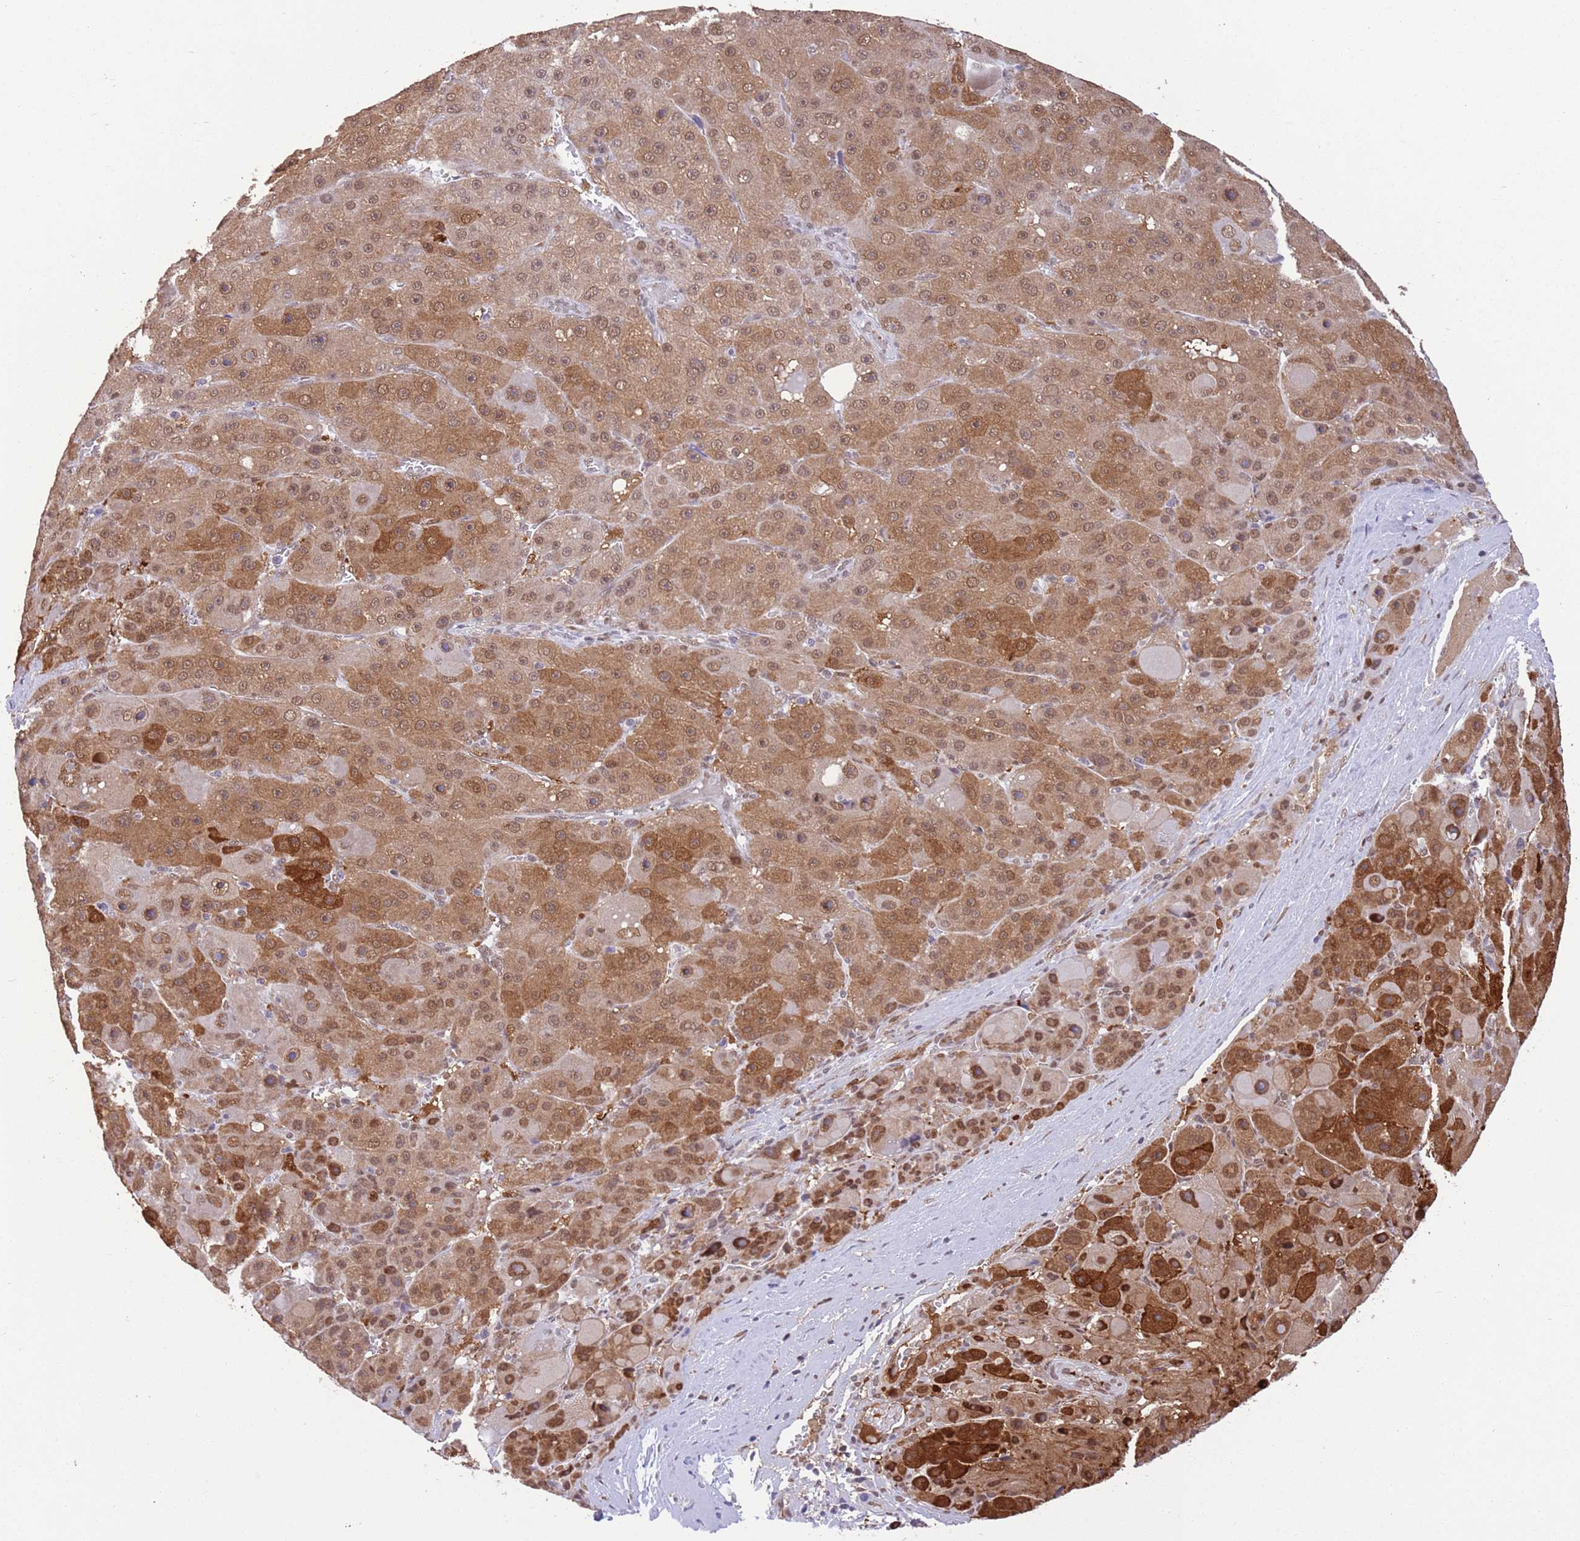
{"staining": {"intensity": "strong", "quantity": "25%-75%", "location": "cytoplasmic/membranous,nuclear"}, "tissue": "liver cancer", "cell_type": "Tumor cells", "image_type": "cancer", "snomed": [{"axis": "morphology", "description": "Carcinoma, Hepatocellular, NOS"}, {"axis": "topography", "description": "Liver"}], "caption": "Immunohistochemical staining of liver cancer (hepatocellular carcinoma) exhibits high levels of strong cytoplasmic/membranous and nuclear staining in approximately 25%-75% of tumor cells.", "gene": "TRIM32", "patient": {"sex": "male", "age": 76}}